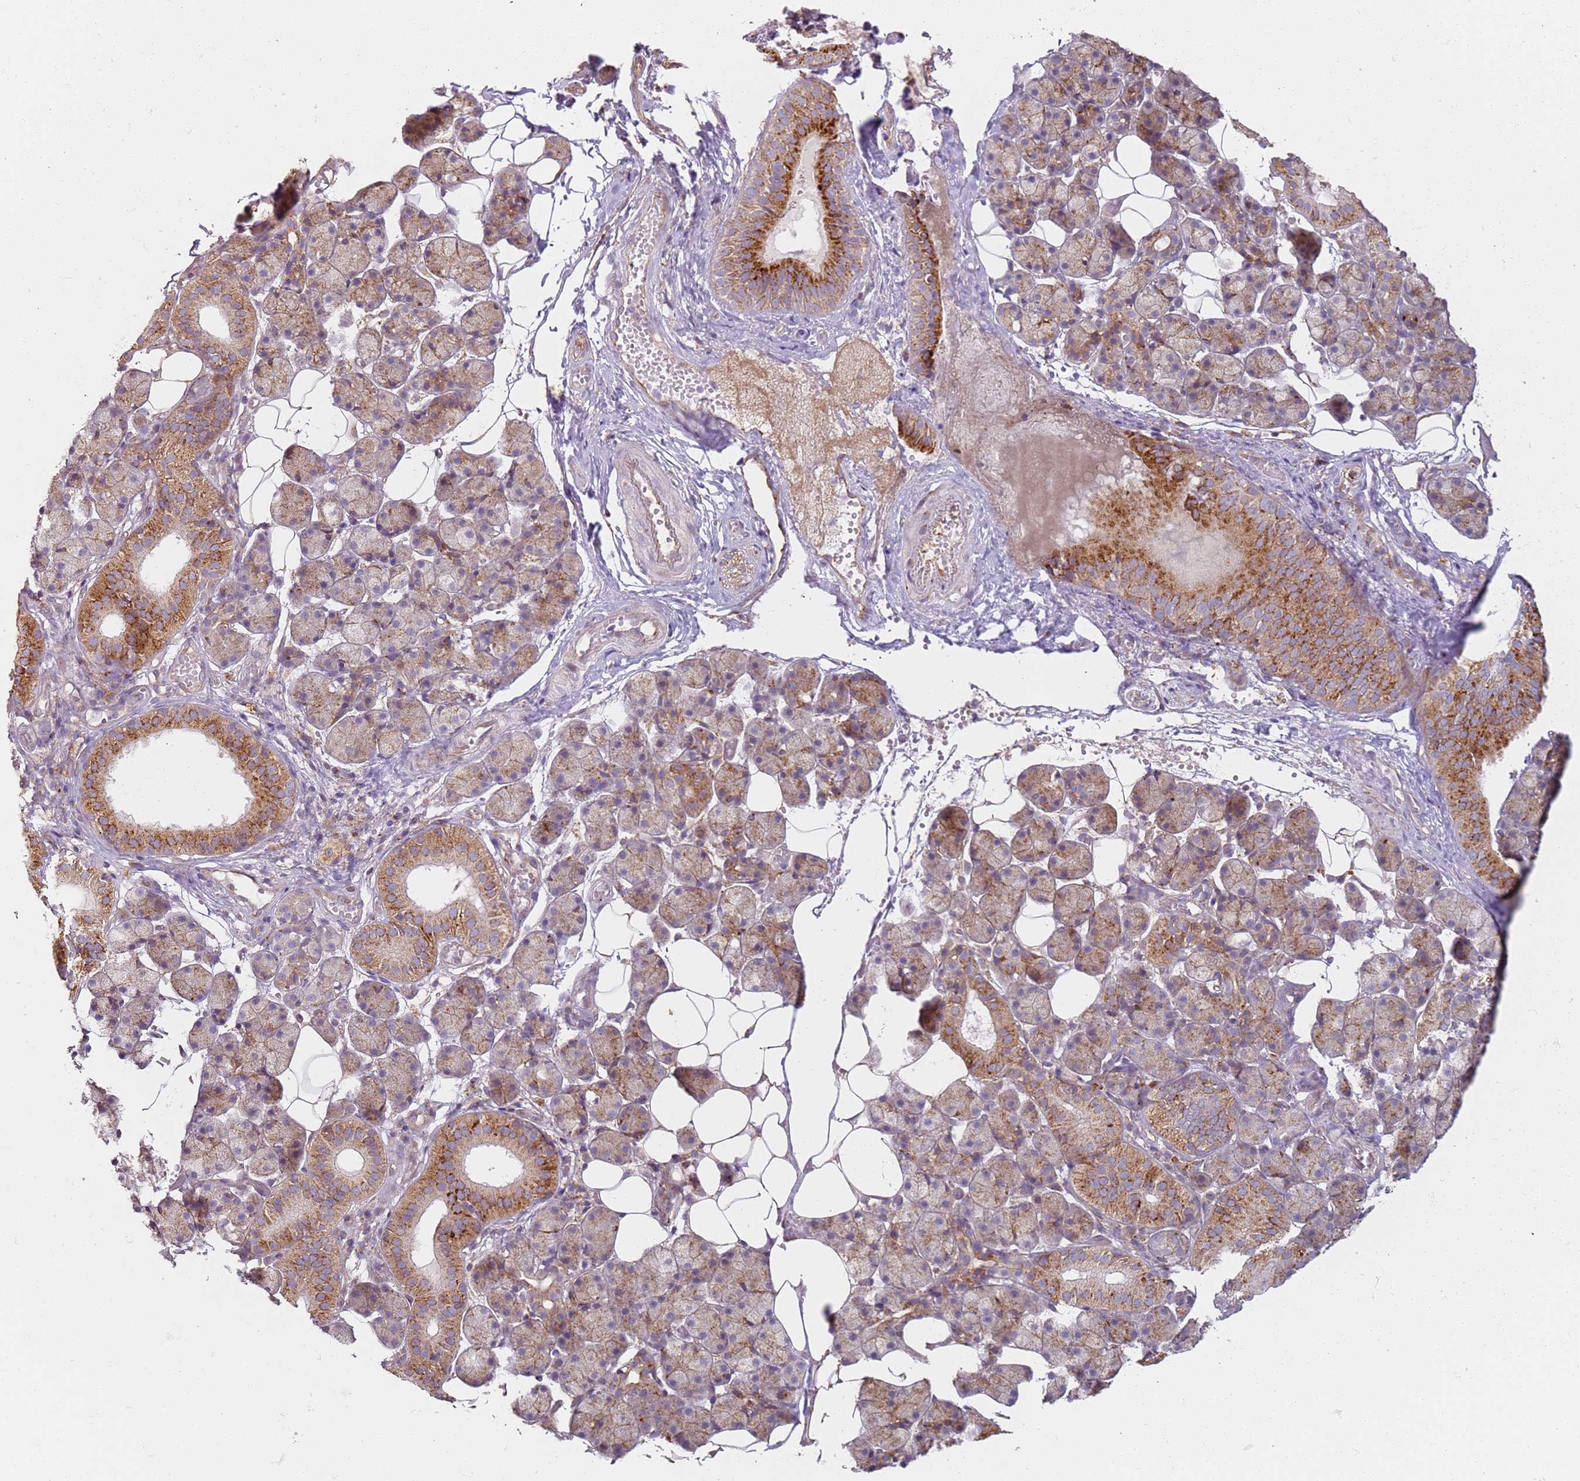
{"staining": {"intensity": "moderate", "quantity": ">75%", "location": "cytoplasmic/membranous"}, "tissue": "salivary gland", "cell_type": "Glandular cells", "image_type": "normal", "snomed": [{"axis": "morphology", "description": "Normal tissue, NOS"}, {"axis": "topography", "description": "Salivary gland"}], "caption": "DAB immunohistochemical staining of normal human salivary gland reveals moderate cytoplasmic/membranous protein expression in approximately >75% of glandular cells. (DAB = brown stain, brightfield microscopy at high magnification).", "gene": "PROKR2", "patient": {"sex": "female", "age": 33}}